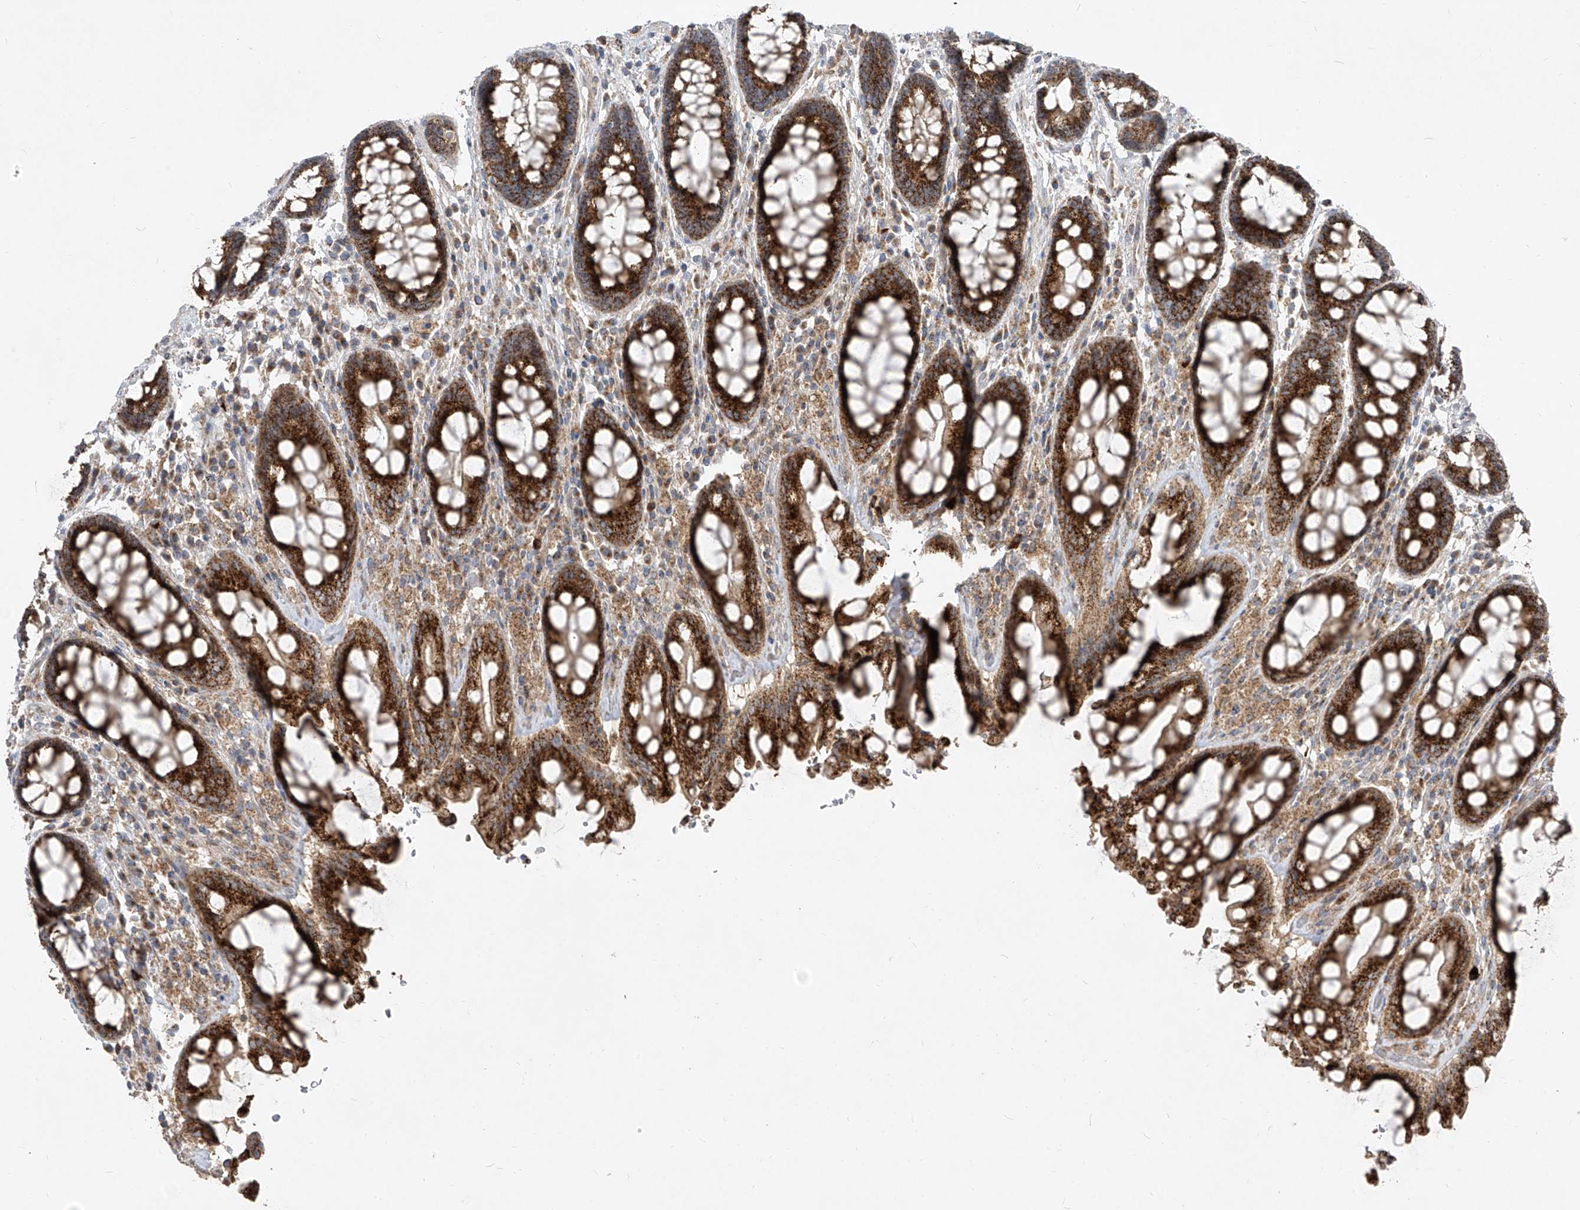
{"staining": {"intensity": "strong", "quantity": ">75%", "location": "cytoplasmic/membranous"}, "tissue": "rectum", "cell_type": "Glandular cells", "image_type": "normal", "snomed": [{"axis": "morphology", "description": "Normal tissue, NOS"}, {"axis": "topography", "description": "Rectum"}], "caption": "A brown stain shows strong cytoplasmic/membranous positivity of a protein in glandular cells of unremarkable rectum. The staining was performed using DAB (3,3'-diaminobenzidine), with brown indicating positive protein expression. Nuclei are stained blue with hematoxylin.", "gene": "ABCD3", "patient": {"sex": "male", "age": 64}}